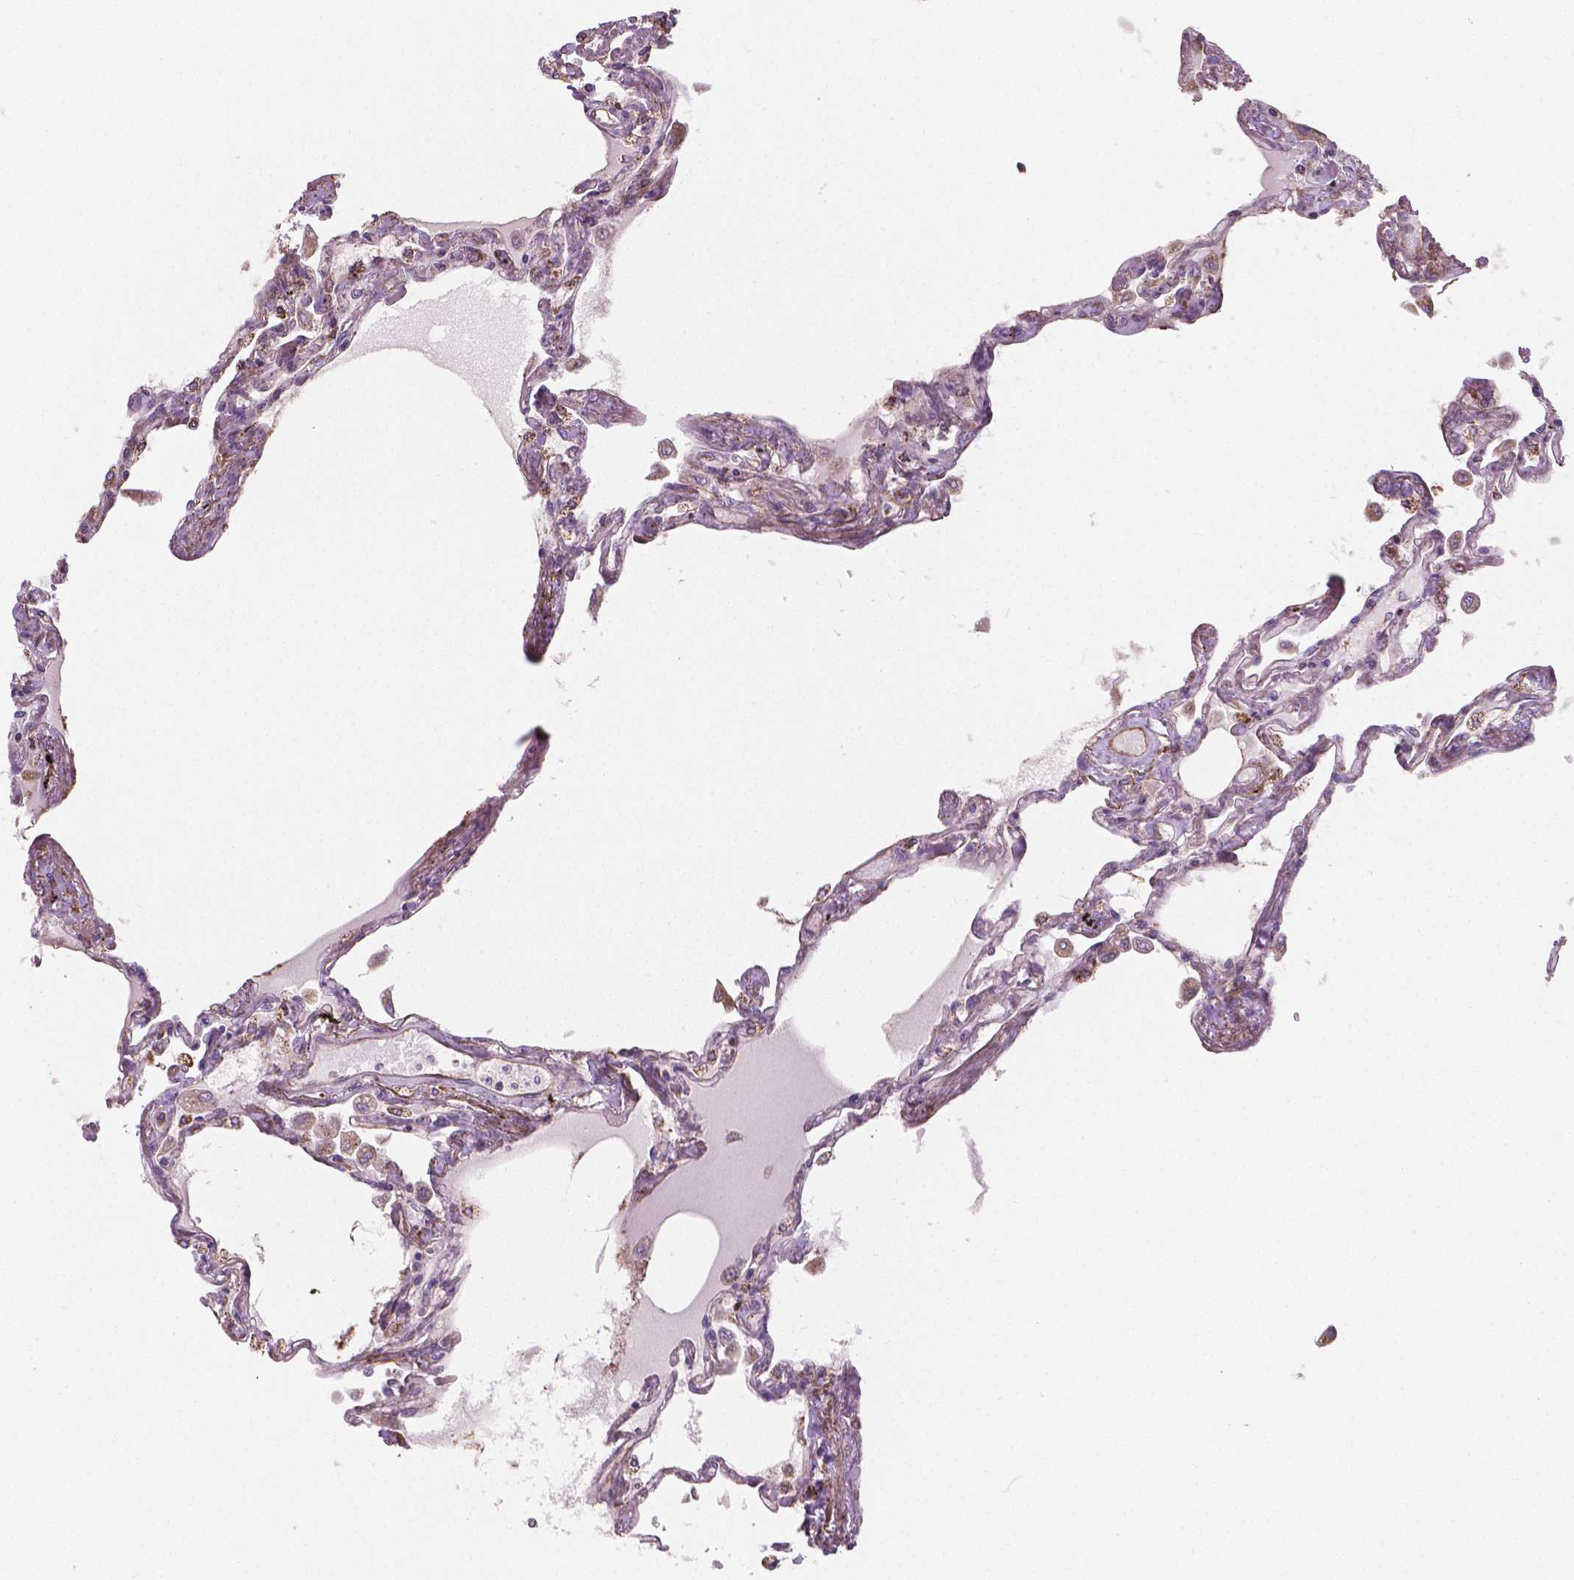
{"staining": {"intensity": "negative", "quantity": "none", "location": "none"}, "tissue": "lung", "cell_type": "Alveolar cells", "image_type": "normal", "snomed": [{"axis": "morphology", "description": "Normal tissue, NOS"}, {"axis": "morphology", "description": "Adenocarcinoma, NOS"}, {"axis": "topography", "description": "Cartilage tissue"}, {"axis": "topography", "description": "Lung"}], "caption": "This is a micrograph of immunohistochemistry (IHC) staining of normal lung, which shows no staining in alveolar cells. (DAB immunohistochemistry with hematoxylin counter stain).", "gene": "TCAF1", "patient": {"sex": "female", "age": 67}}